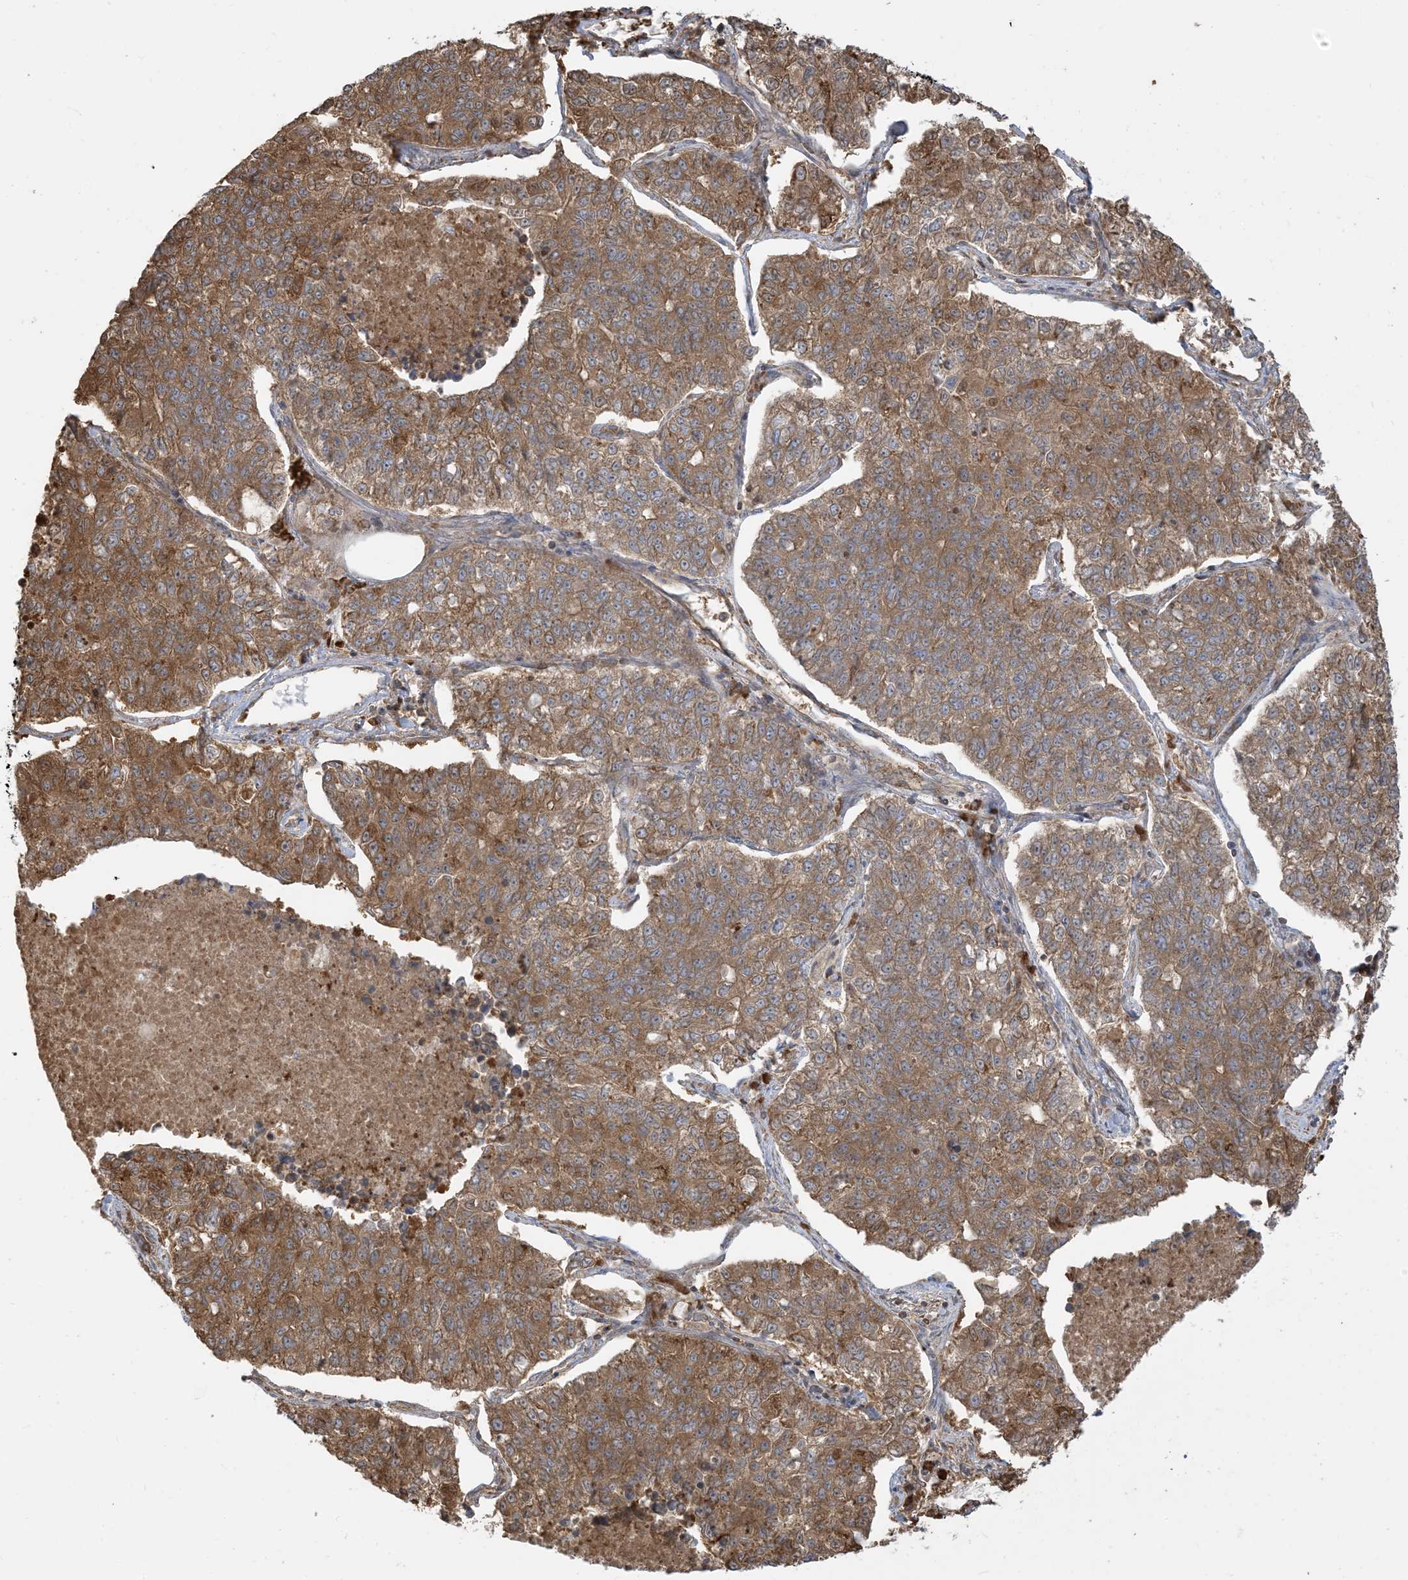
{"staining": {"intensity": "moderate", "quantity": ">75%", "location": "cytoplasmic/membranous"}, "tissue": "lung cancer", "cell_type": "Tumor cells", "image_type": "cancer", "snomed": [{"axis": "morphology", "description": "Adenocarcinoma, NOS"}, {"axis": "topography", "description": "Lung"}], "caption": "Adenocarcinoma (lung) stained with a protein marker displays moderate staining in tumor cells.", "gene": "SRP72", "patient": {"sex": "male", "age": 49}}